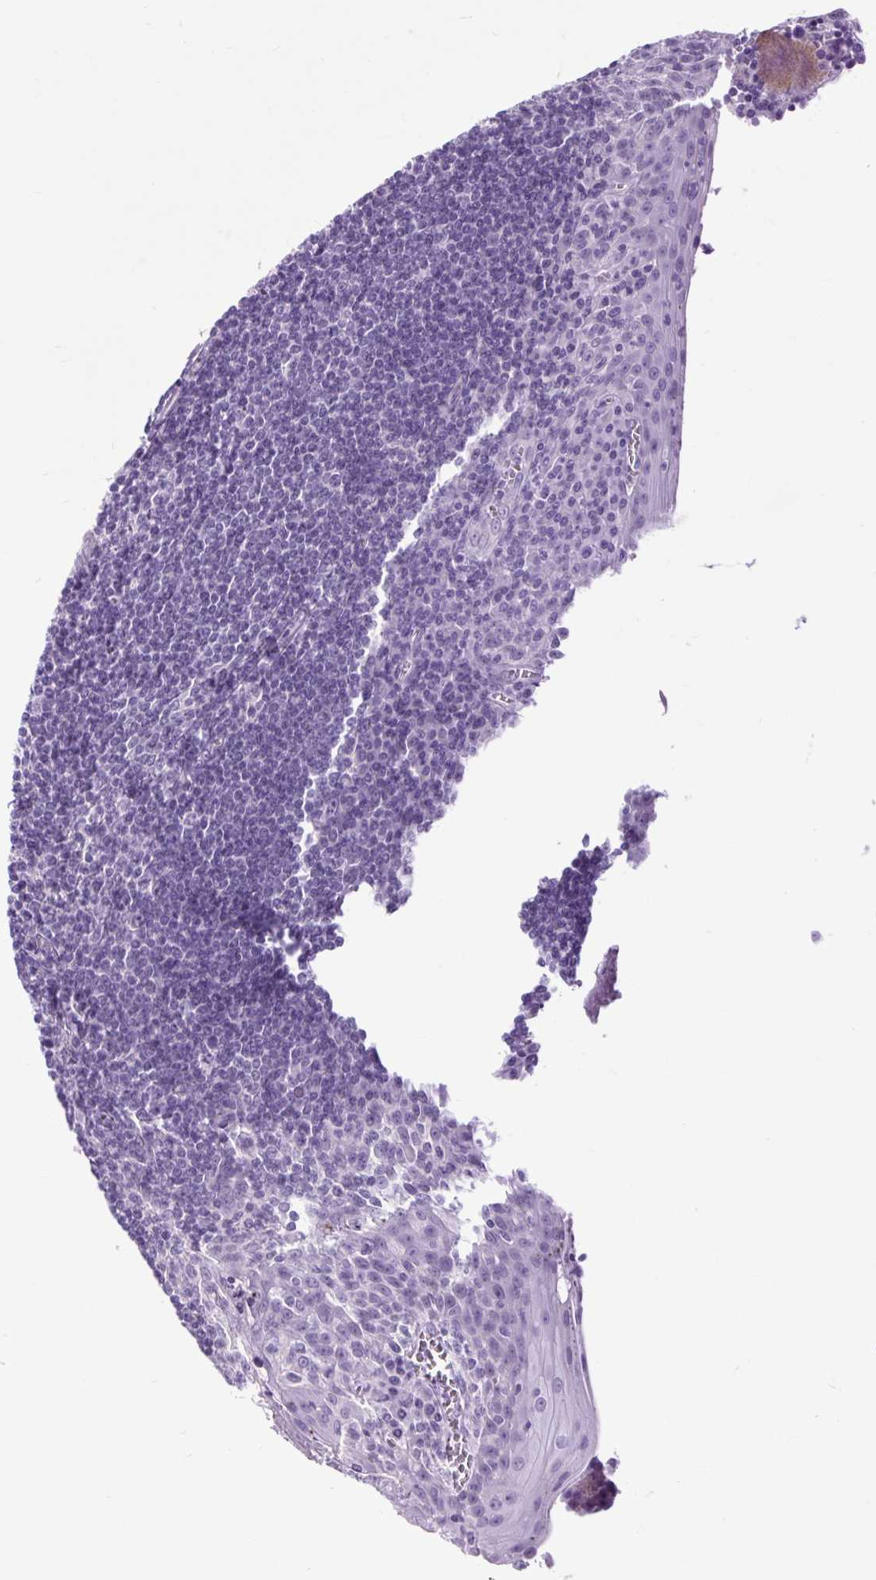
{"staining": {"intensity": "negative", "quantity": "none", "location": "none"}, "tissue": "tonsil", "cell_type": "Germinal center cells", "image_type": "normal", "snomed": [{"axis": "morphology", "description": "Normal tissue, NOS"}, {"axis": "topography", "description": "Tonsil"}], "caption": "This is an immunohistochemistry (IHC) micrograph of benign human tonsil. There is no staining in germinal center cells.", "gene": "DPP6", "patient": {"sex": "male", "age": 27}}